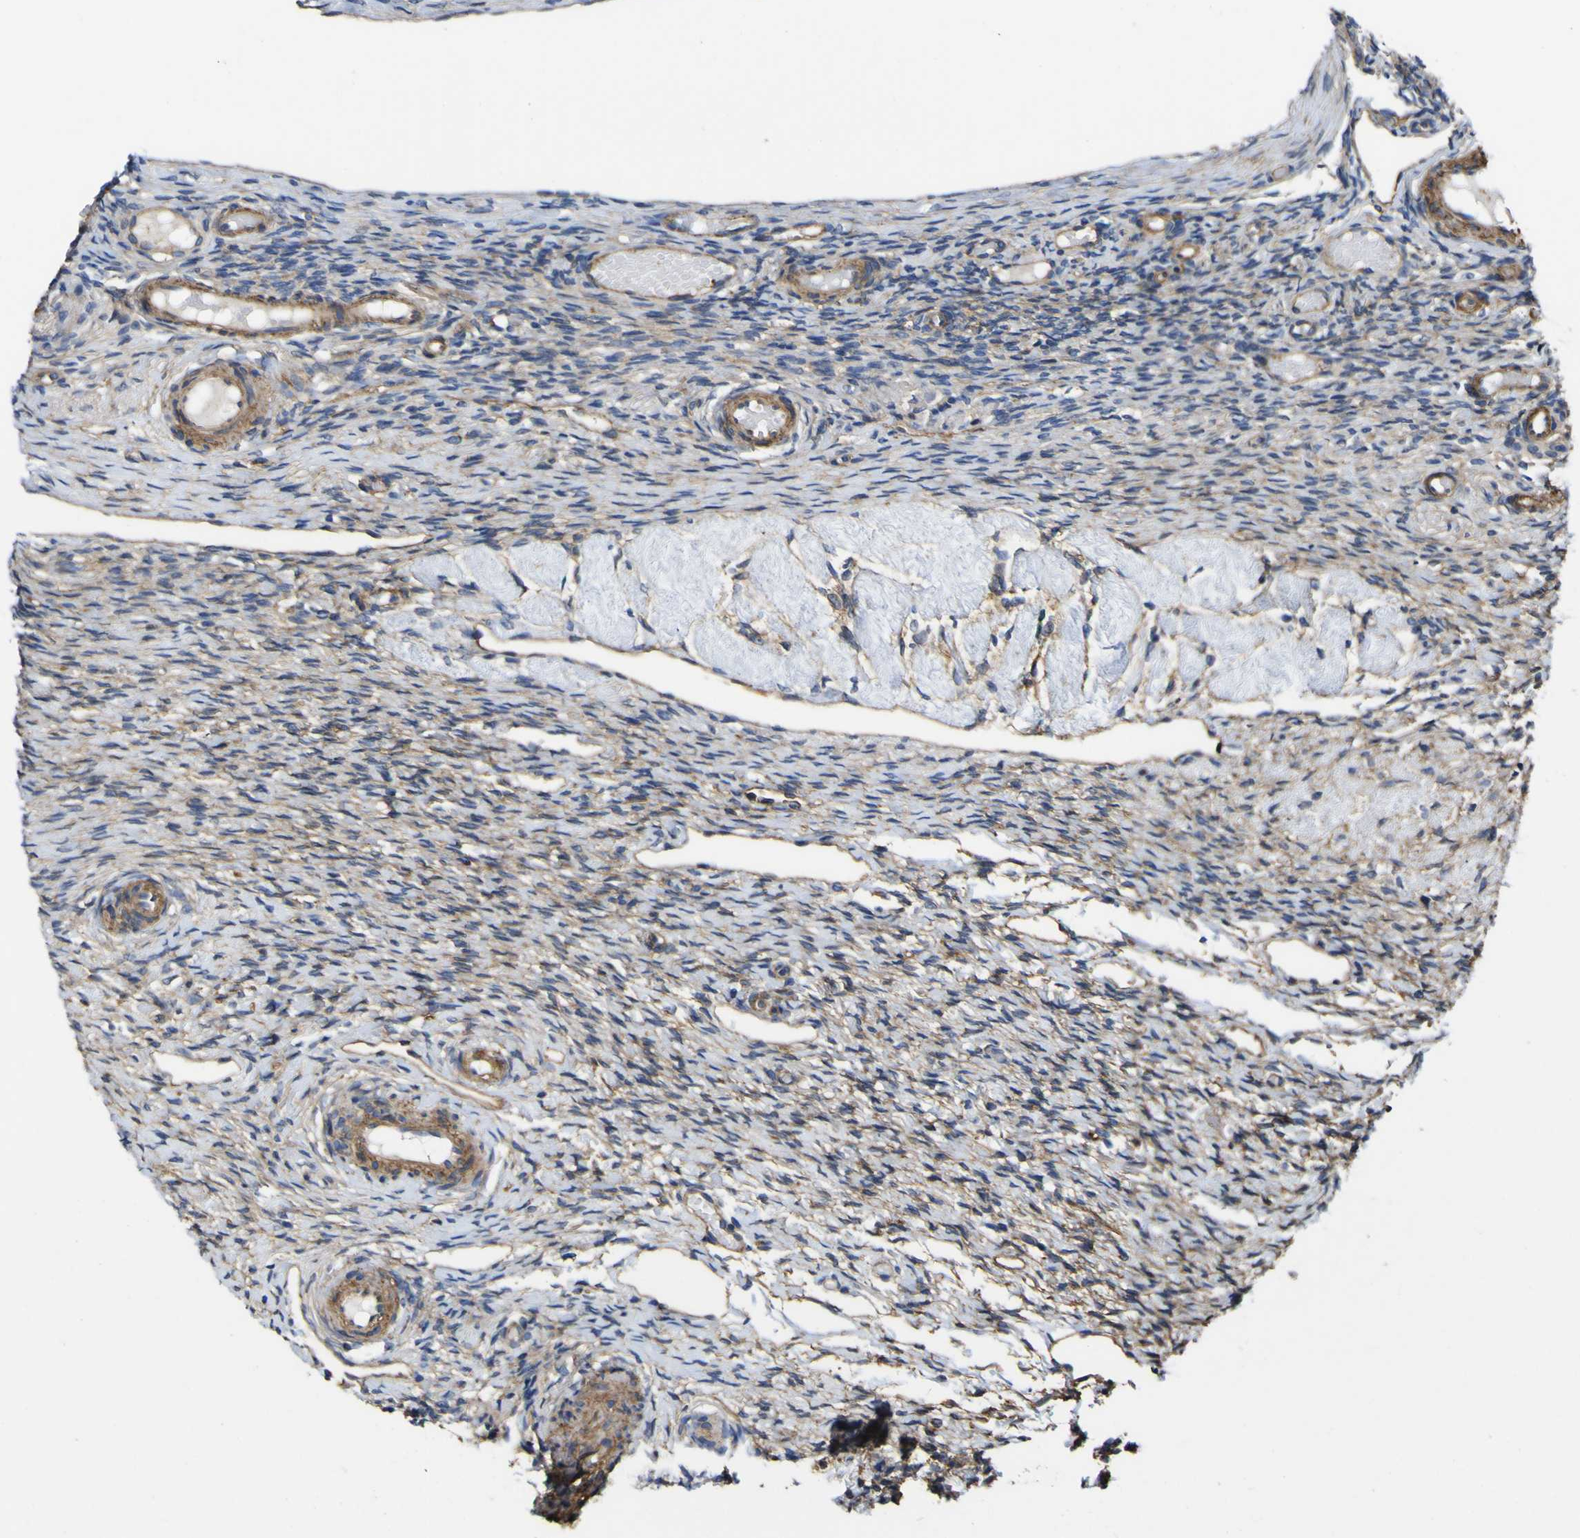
{"staining": {"intensity": "moderate", "quantity": "25%-75%", "location": "cytoplasmic/membranous"}, "tissue": "ovary", "cell_type": "Ovarian stroma cells", "image_type": "normal", "snomed": [{"axis": "morphology", "description": "Normal tissue, NOS"}, {"axis": "topography", "description": "Ovary"}], "caption": "Benign ovary exhibits moderate cytoplasmic/membranous staining in about 25%-75% of ovarian stroma cells.", "gene": "CD151", "patient": {"sex": "female", "age": 60}}